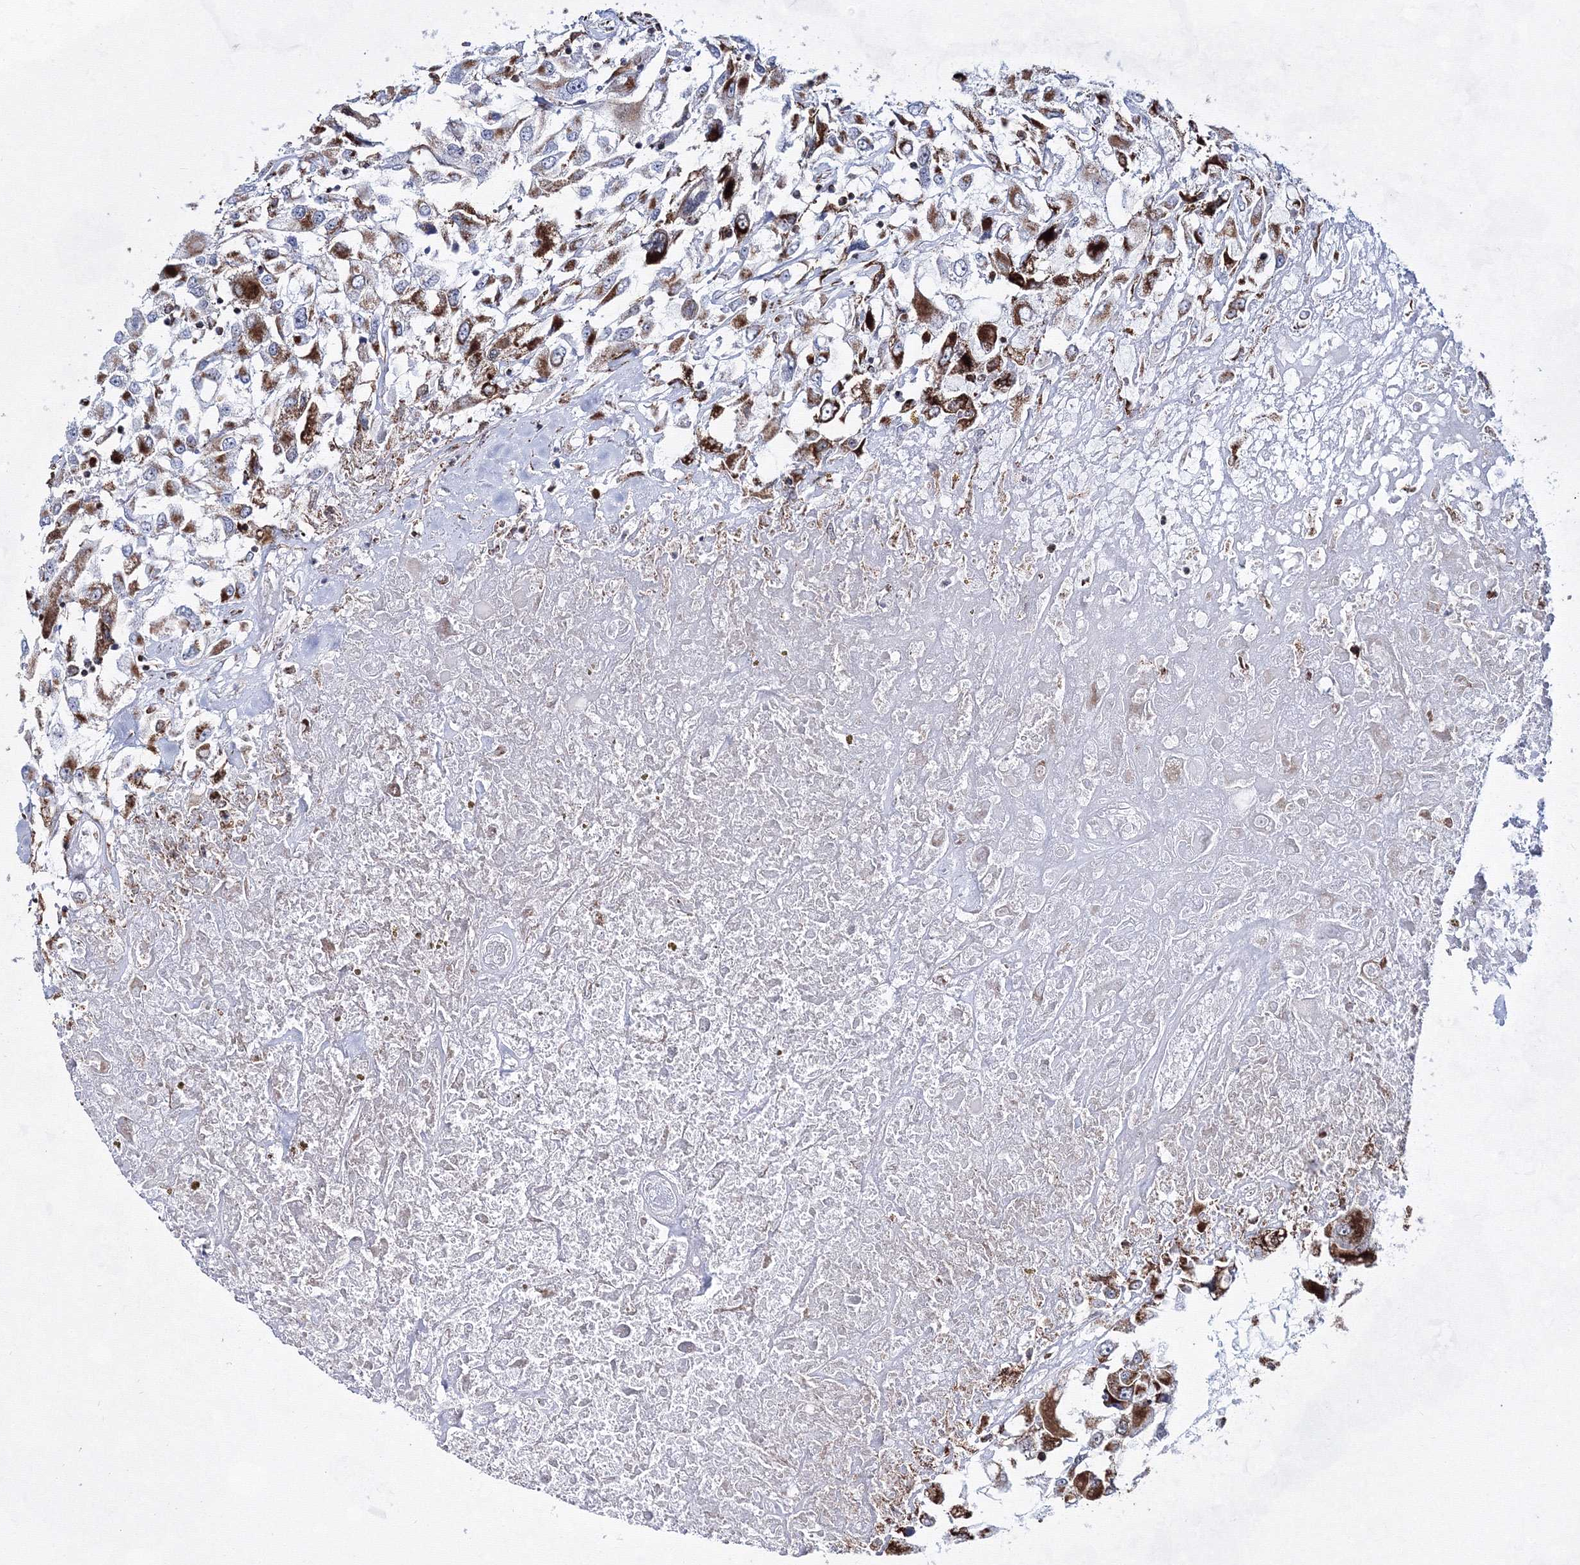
{"staining": {"intensity": "moderate", "quantity": "<25%", "location": "cytoplasmic/membranous"}, "tissue": "renal cancer", "cell_type": "Tumor cells", "image_type": "cancer", "snomed": [{"axis": "morphology", "description": "Adenocarcinoma, NOS"}, {"axis": "topography", "description": "Kidney"}], "caption": "A brown stain shows moderate cytoplasmic/membranous staining of a protein in human renal adenocarcinoma tumor cells. (brown staining indicates protein expression, while blue staining denotes nuclei).", "gene": "HADHB", "patient": {"sex": "female", "age": 52}}